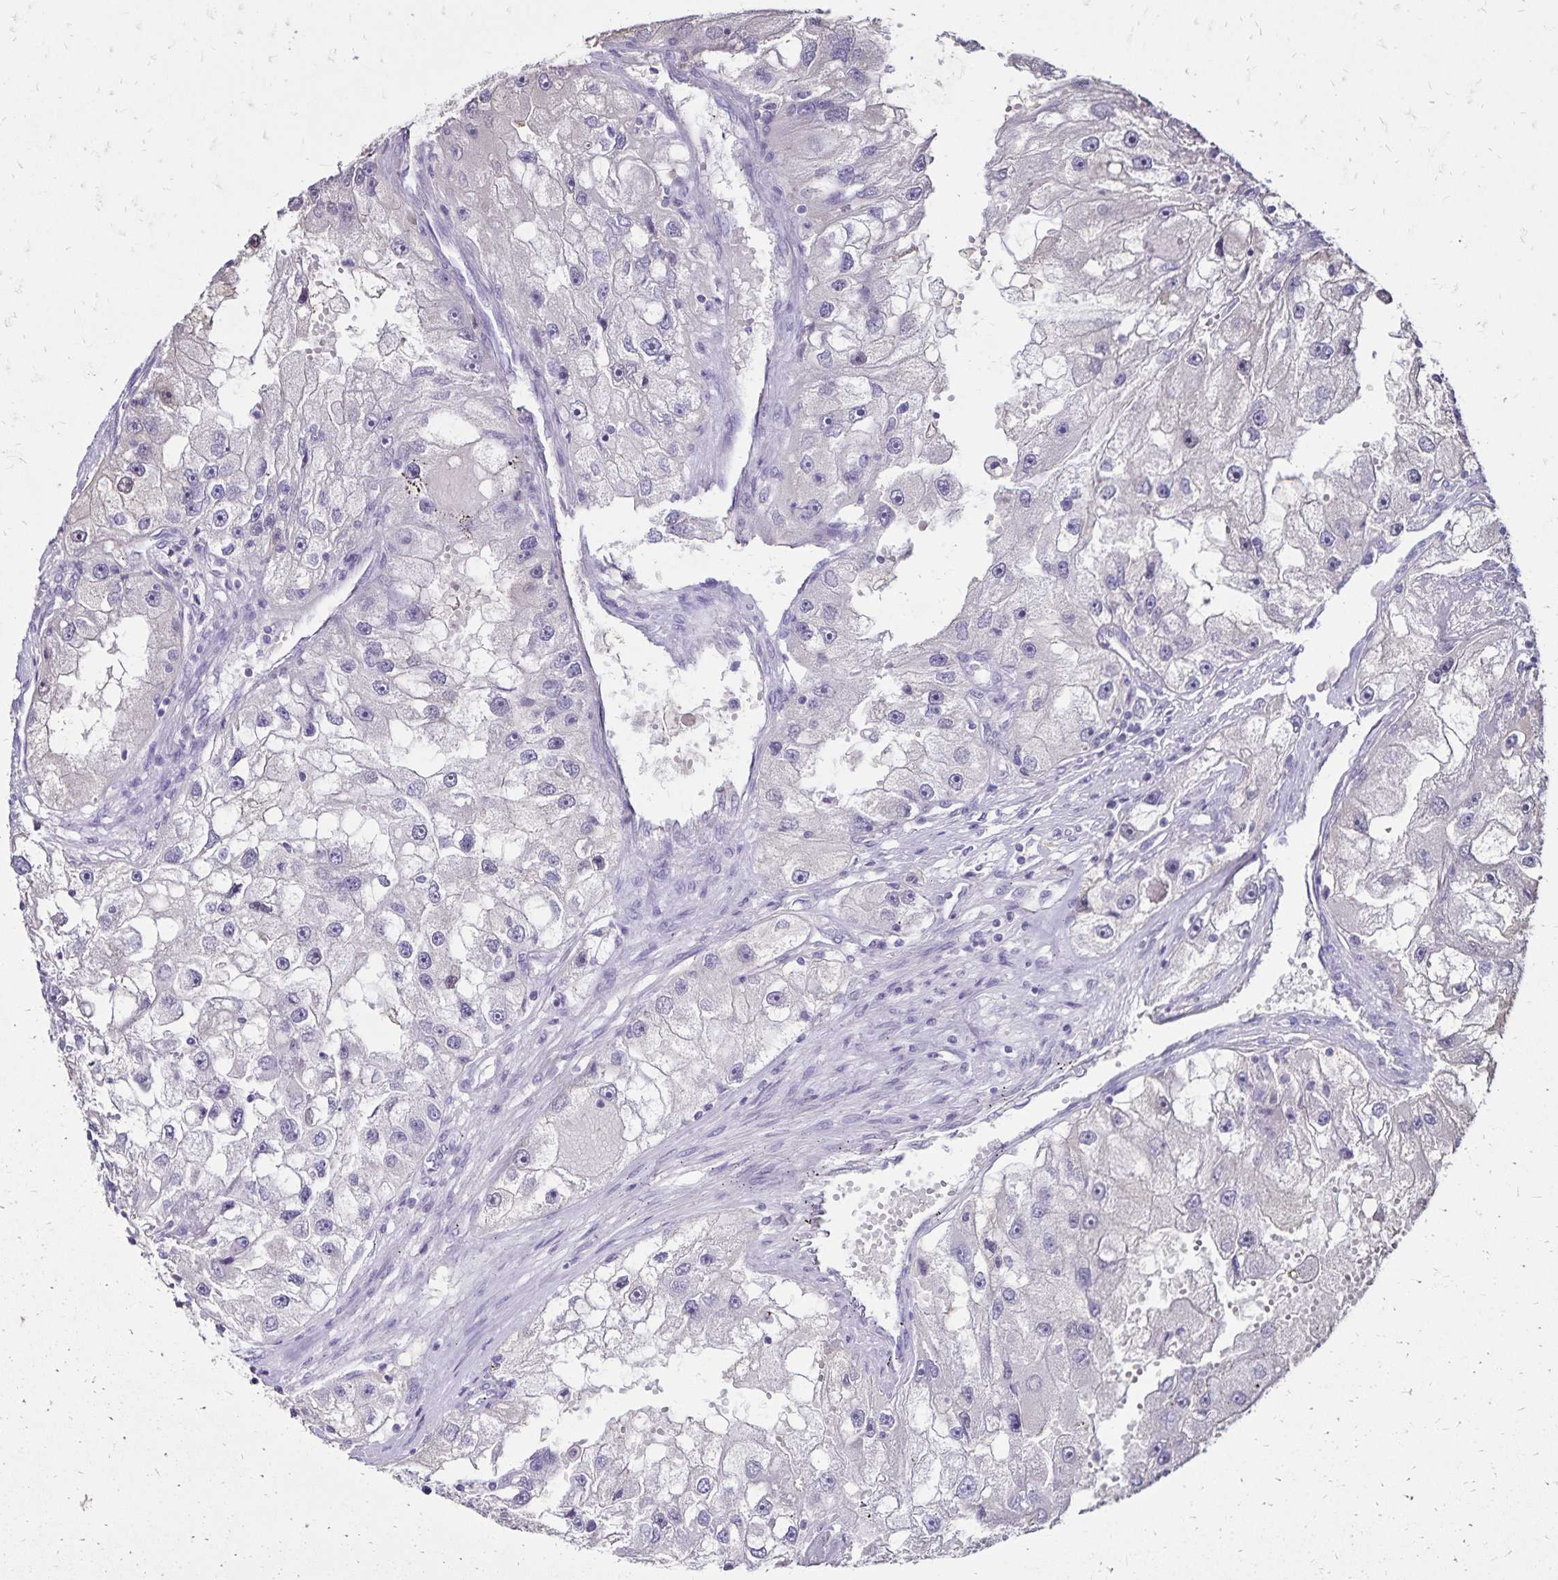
{"staining": {"intensity": "negative", "quantity": "none", "location": "none"}, "tissue": "renal cancer", "cell_type": "Tumor cells", "image_type": "cancer", "snomed": [{"axis": "morphology", "description": "Adenocarcinoma, NOS"}, {"axis": "topography", "description": "Kidney"}], "caption": "Immunohistochemical staining of human adenocarcinoma (renal) demonstrates no significant positivity in tumor cells.", "gene": "SH3GL3", "patient": {"sex": "male", "age": 63}}